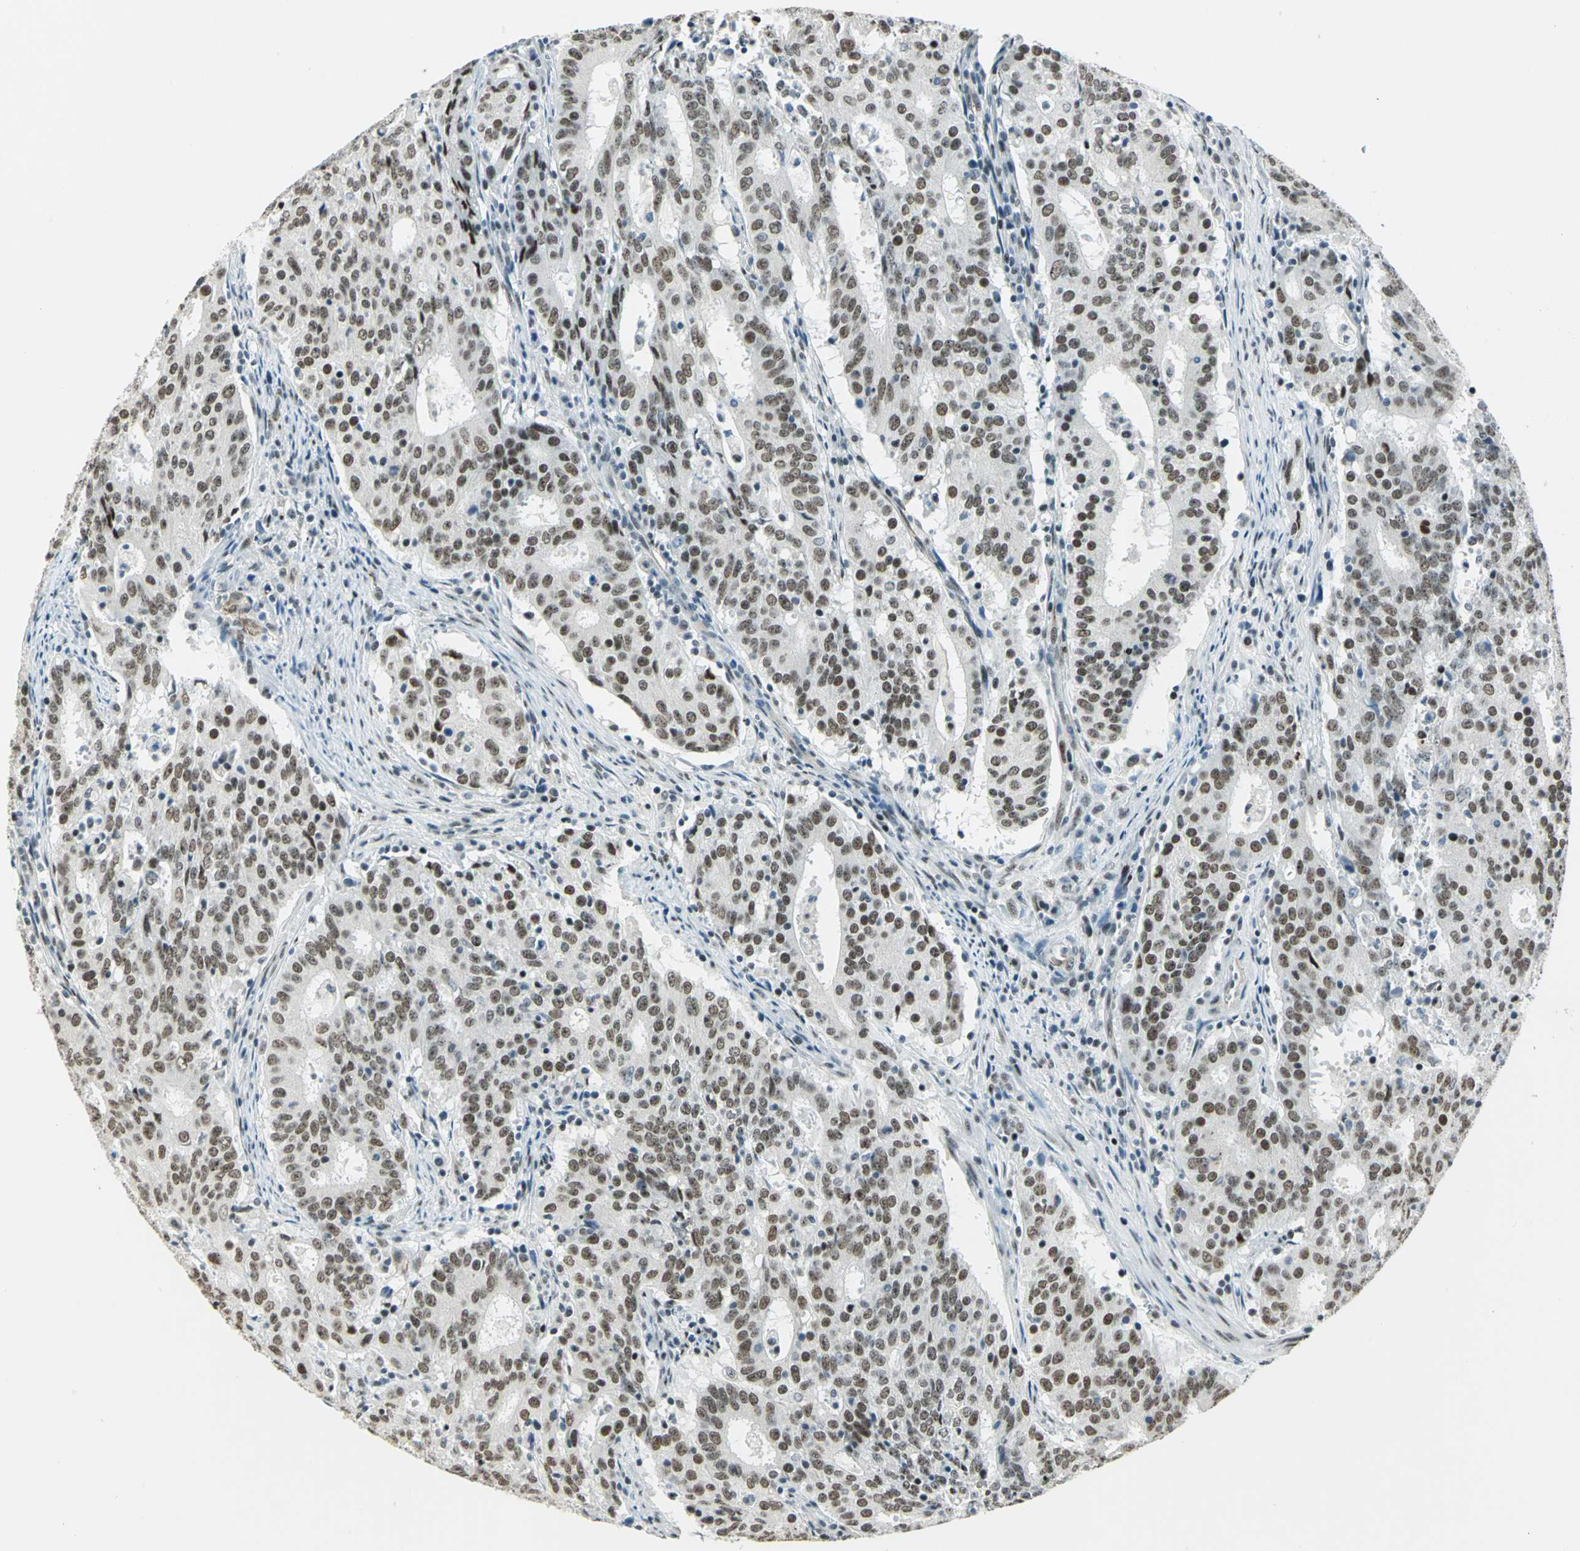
{"staining": {"intensity": "strong", "quantity": ">75%", "location": "nuclear"}, "tissue": "cervical cancer", "cell_type": "Tumor cells", "image_type": "cancer", "snomed": [{"axis": "morphology", "description": "Adenocarcinoma, NOS"}, {"axis": "topography", "description": "Cervix"}], "caption": "Strong nuclear staining for a protein is appreciated in about >75% of tumor cells of cervical adenocarcinoma using immunohistochemistry (IHC).", "gene": "KAT6B", "patient": {"sex": "female", "age": 44}}